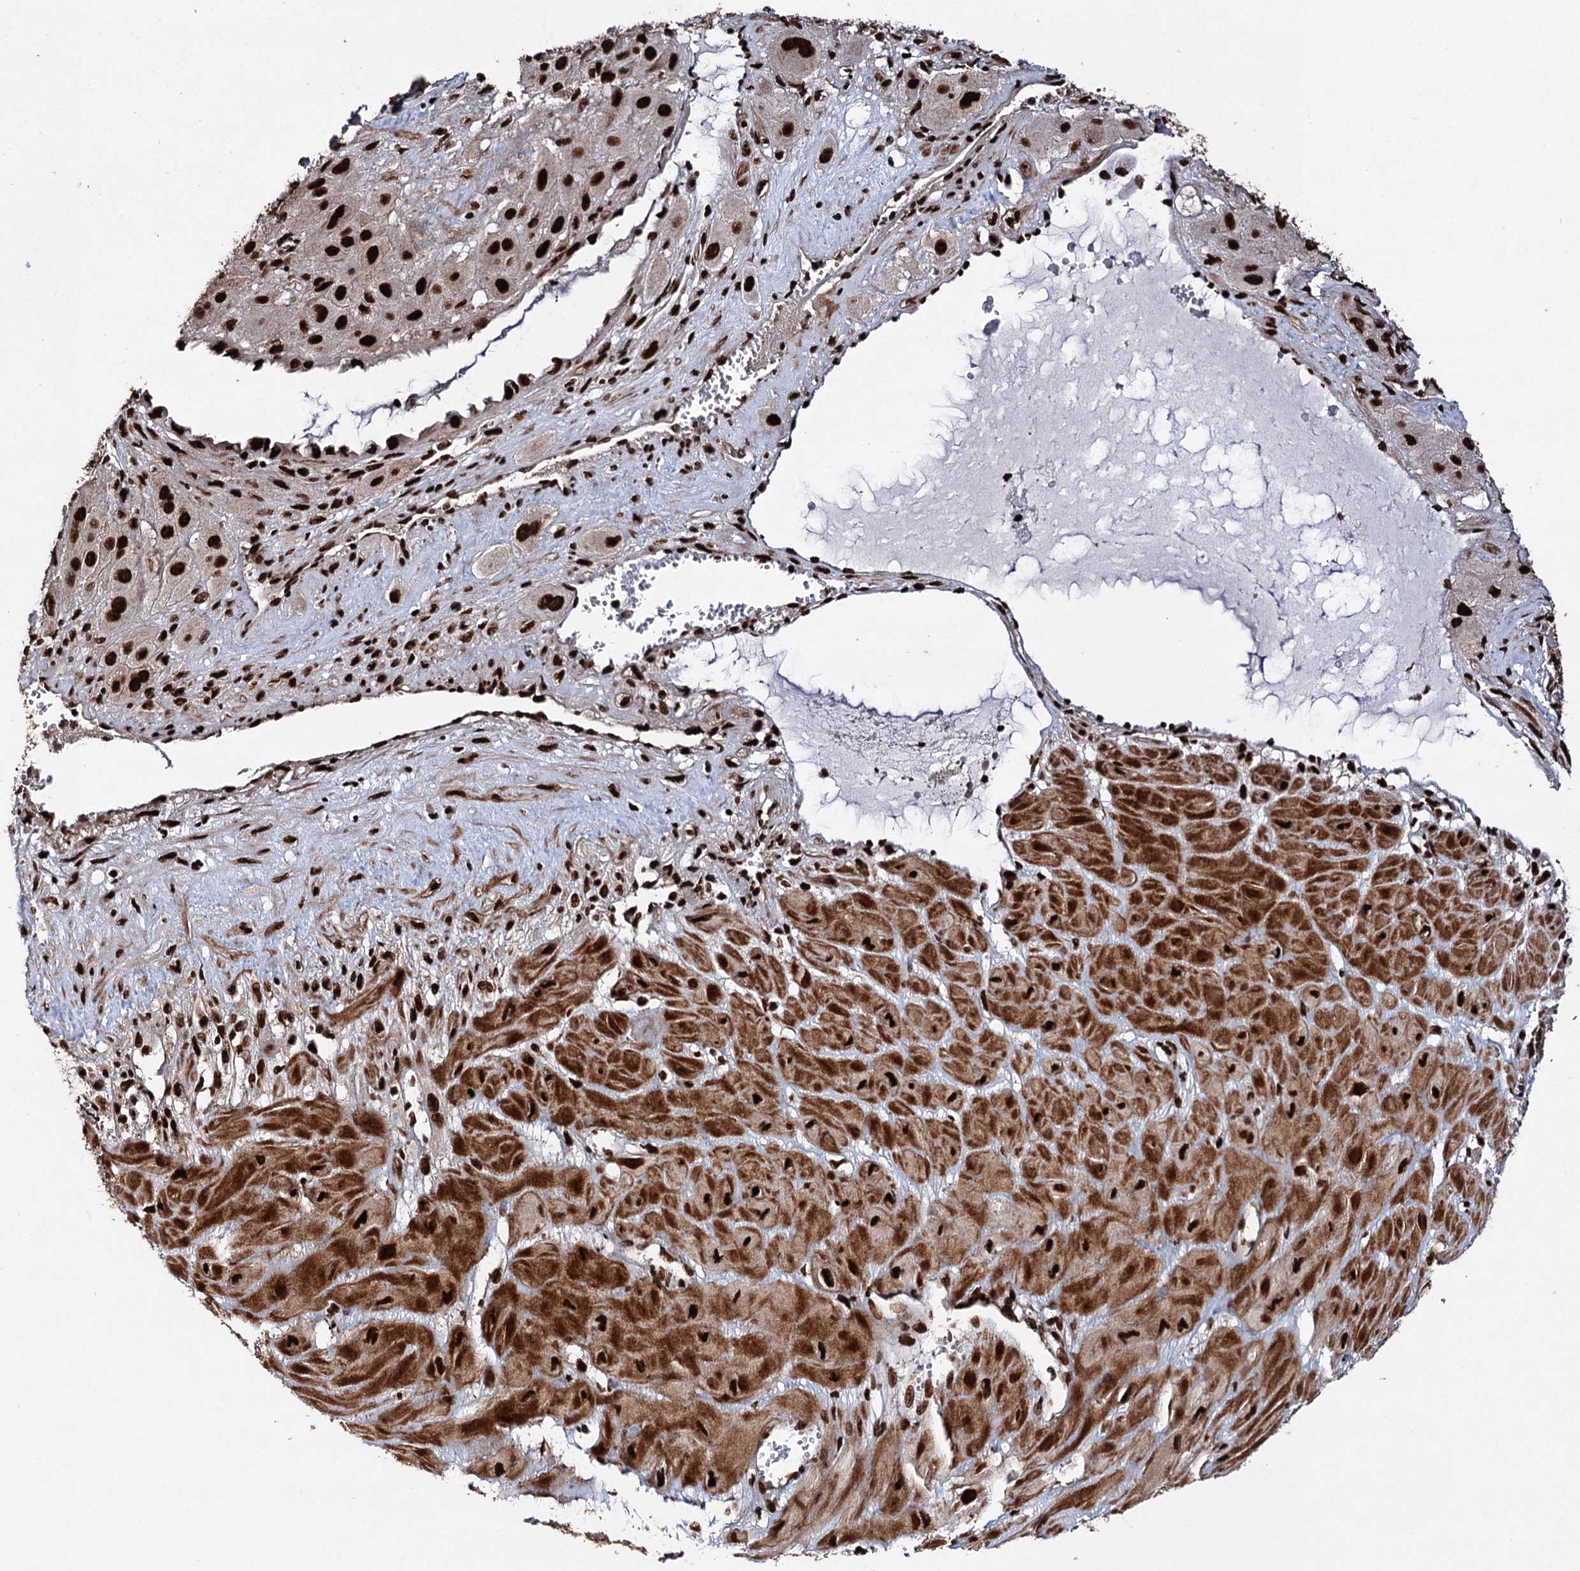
{"staining": {"intensity": "strong", "quantity": ">75%", "location": "cytoplasmic/membranous,nuclear"}, "tissue": "cervical cancer", "cell_type": "Tumor cells", "image_type": "cancer", "snomed": [{"axis": "morphology", "description": "Squamous cell carcinoma, NOS"}, {"axis": "topography", "description": "Cervix"}], "caption": "Immunohistochemical staining of cervical cancer shows strong cytoplasmic/membranous and nuclear protein expression in approximately >75% of tumor cells.", "gene": "MATR3", "patient": {"sex": "female", "age": 34}}